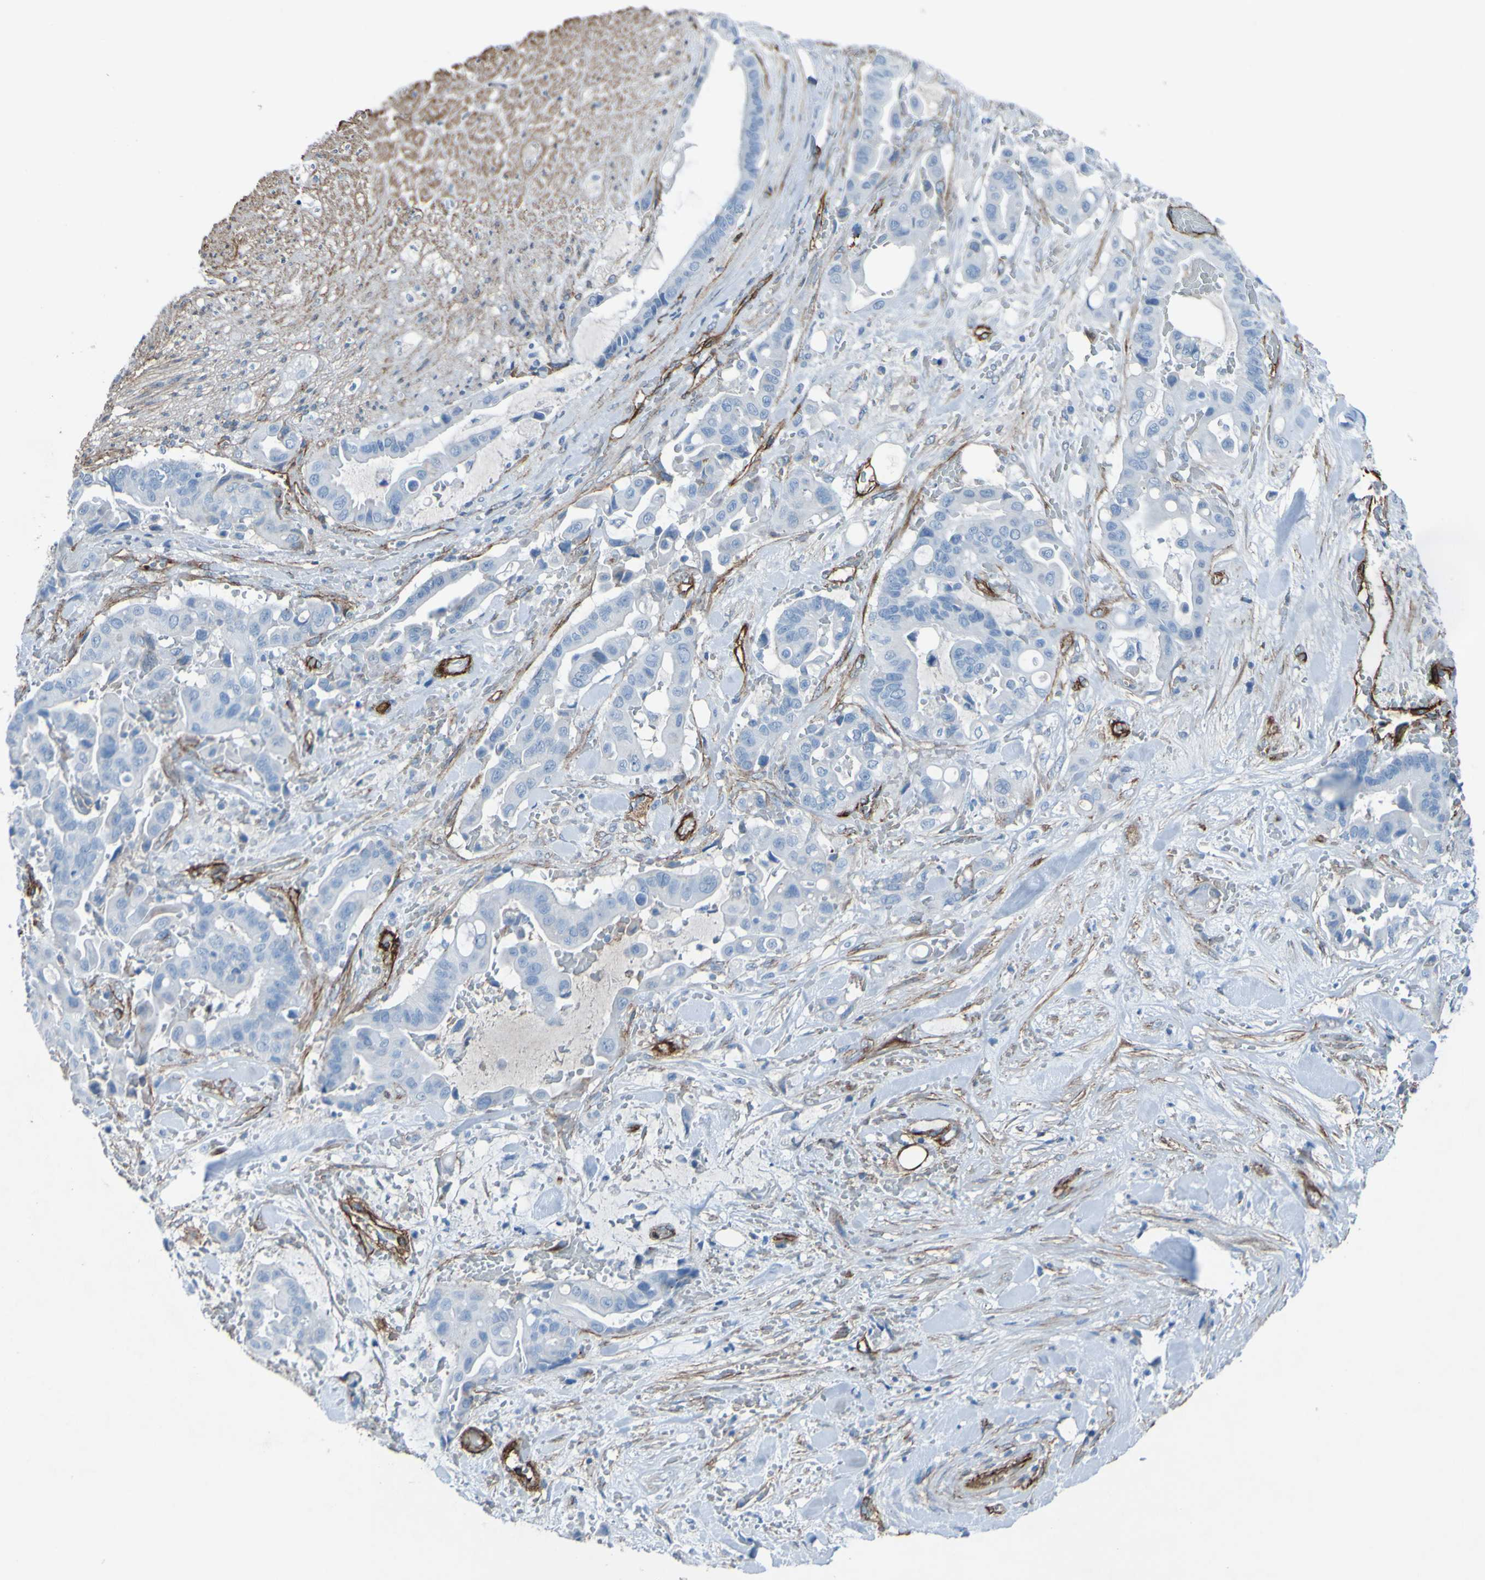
{"staining": {"intensity": "negative", "quantity": "none", "location": "none"}, "tissue": "liver cancer", "cell_type": "Tumor cells", "image_type": "cancer", "snomed": [{"axis": "morphology", "description": "Cholangiocarcinoma"}, {"axis": "topography", "description": "Liver"}], "caption": "This photomicrograph is of cholangiocarcinoma (liver) stained with immunohistochemistry to label a protein in brown with the nuclei are counter-stained blue. There is no staining in tumor cells.", "gene": "COL4A2", "patient": {"sex": "female", "age": 61}}